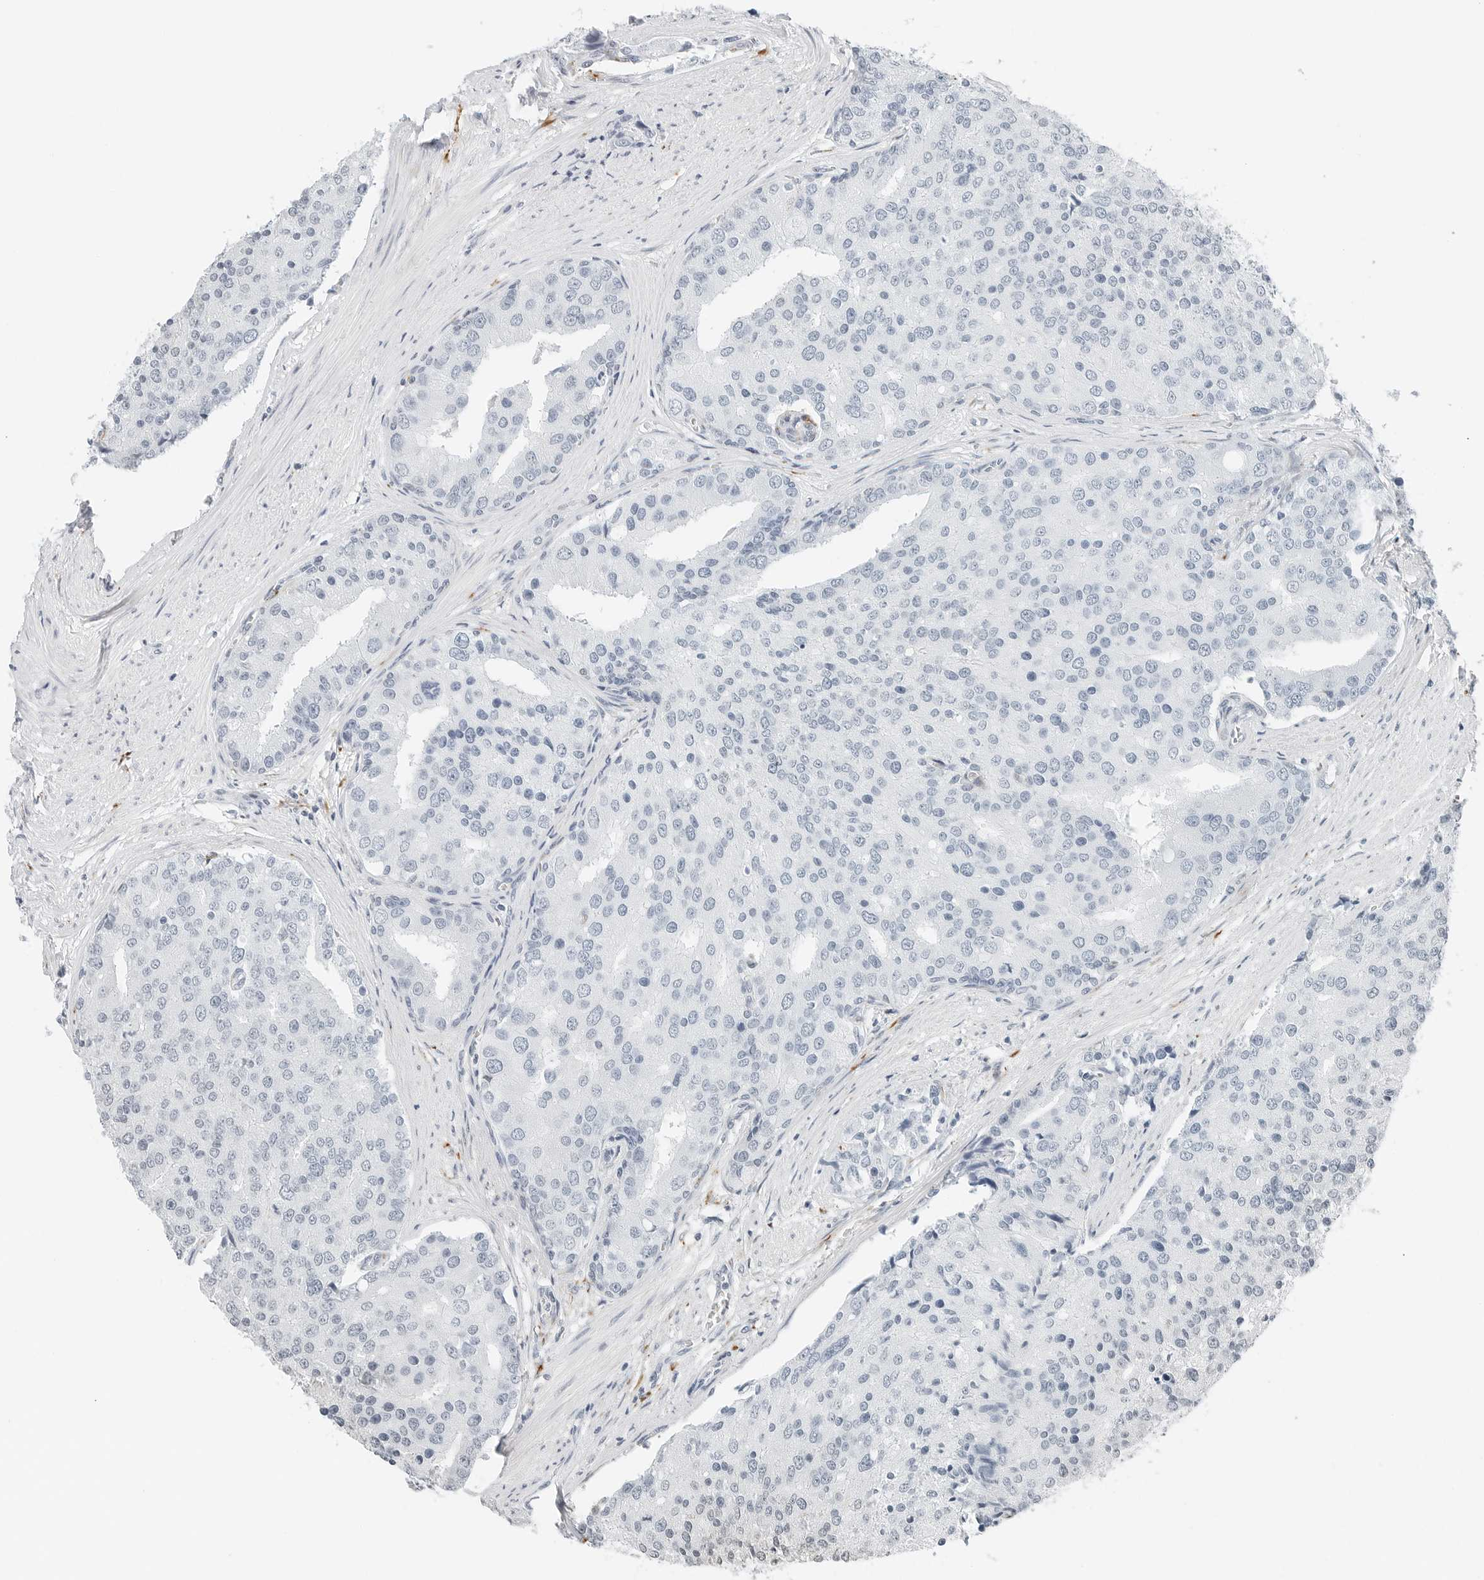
{"staining": {"intensity": "negative", "quantity": "none", "location": "none"}, "tissue": "prostate cancer", "cell_type": "Tumor cells", "image_type": "cancer", "snomed": [{"axis": "morphology", "description": "Adenocarcinoma, High grade"}, {"axis": "topography", "description": "Prostate"}], "caption": "Tumor cells show no significant staining in prostate cancer.", "gene": "P4HA2", "patient": {"sex": "male", "age": 50}}